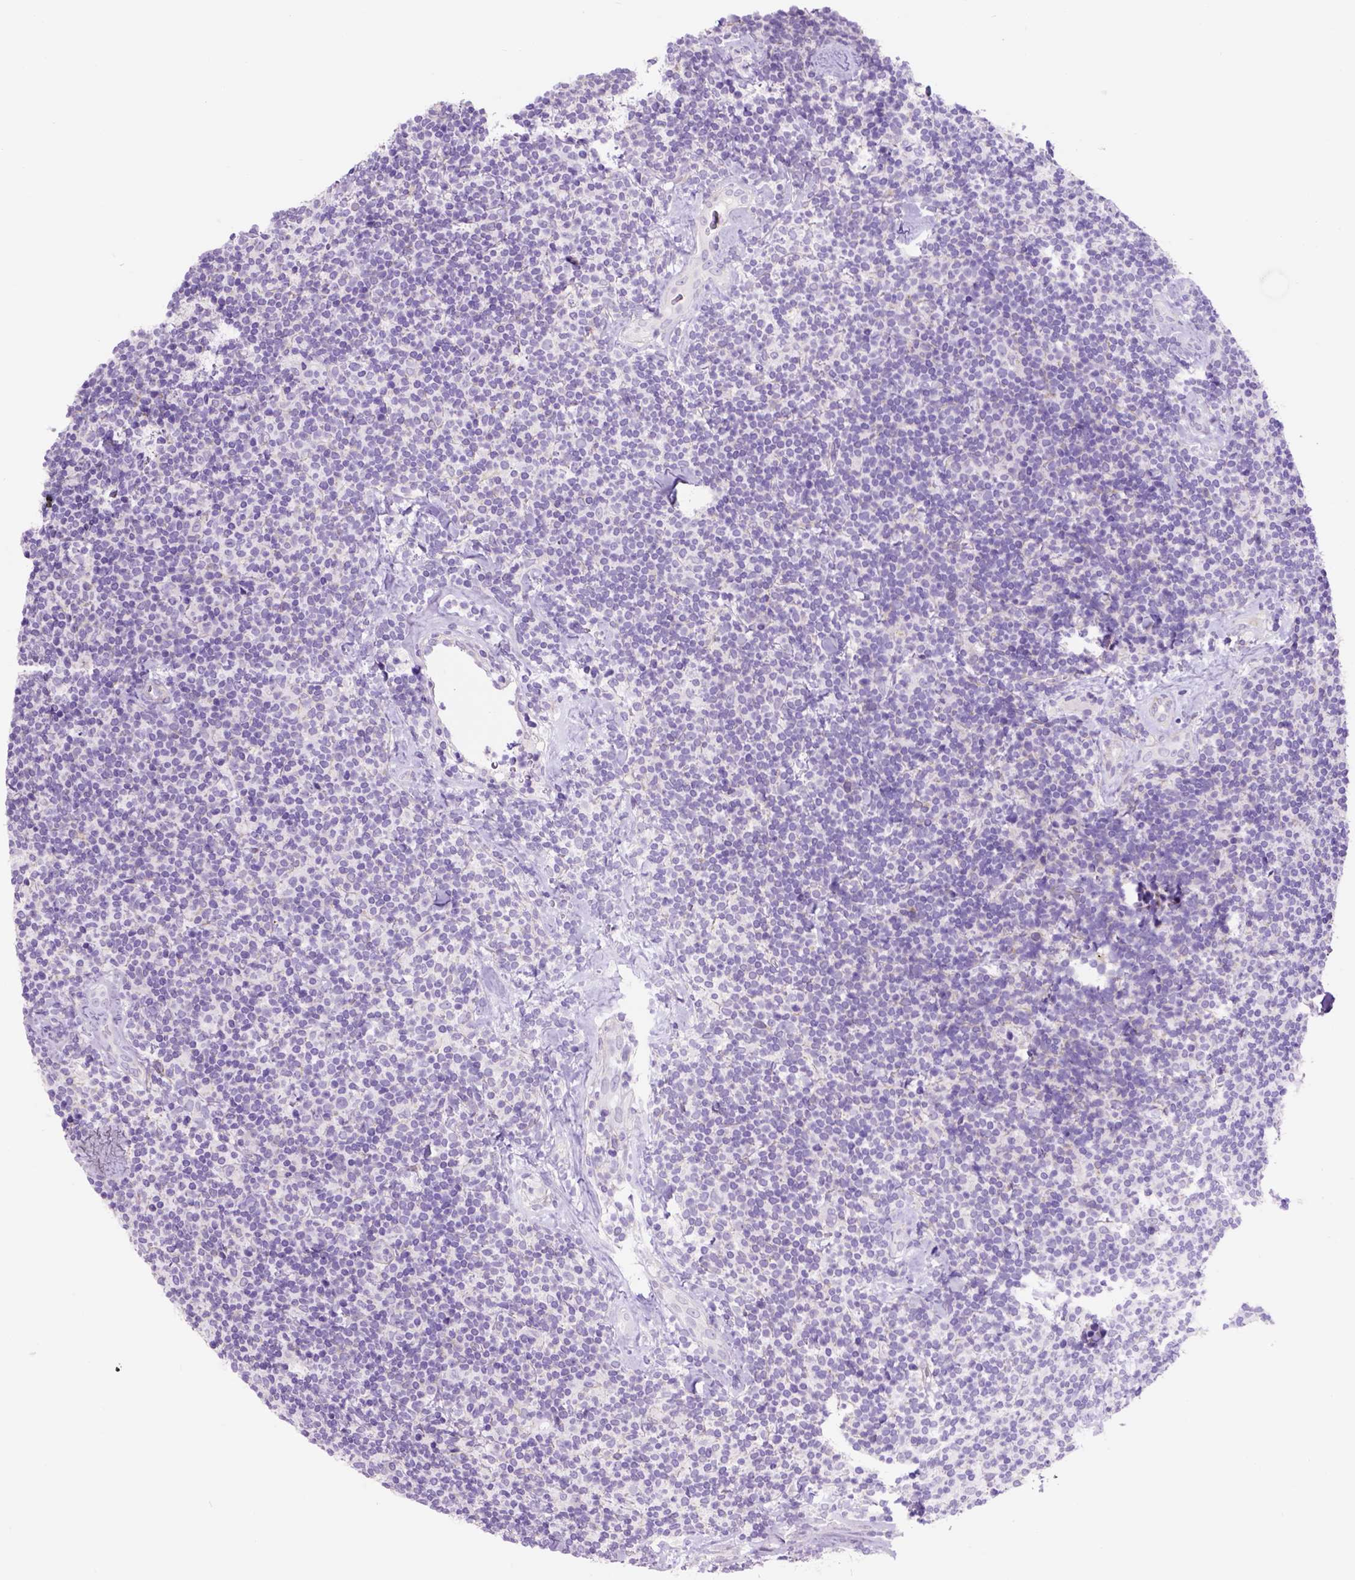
{"staining": {"intensity": "negative", "quantity": "none", "location": "none"}, "tissue": "lymphoma", "cell_type": "Tumor cells", "image_type": "cancer", "snomed": [{"axis": "morphology", "description": "Malignant lymphoma, non-Hodgkin's type, Low grade"}, {"axis": "topography", "description": "Lymph node"}], "caption": "High magnification brightfield microscopy of low-grade malignant lymphoma, non-Hodgkin's type stained with DAB (3,3'-diaminobenzidine) (brown) and counterstained with hematoxylin (blue): tumor cells show no significant expression.", "gene": "EGFR", "patient": {"sex": "female", "age": 56}}